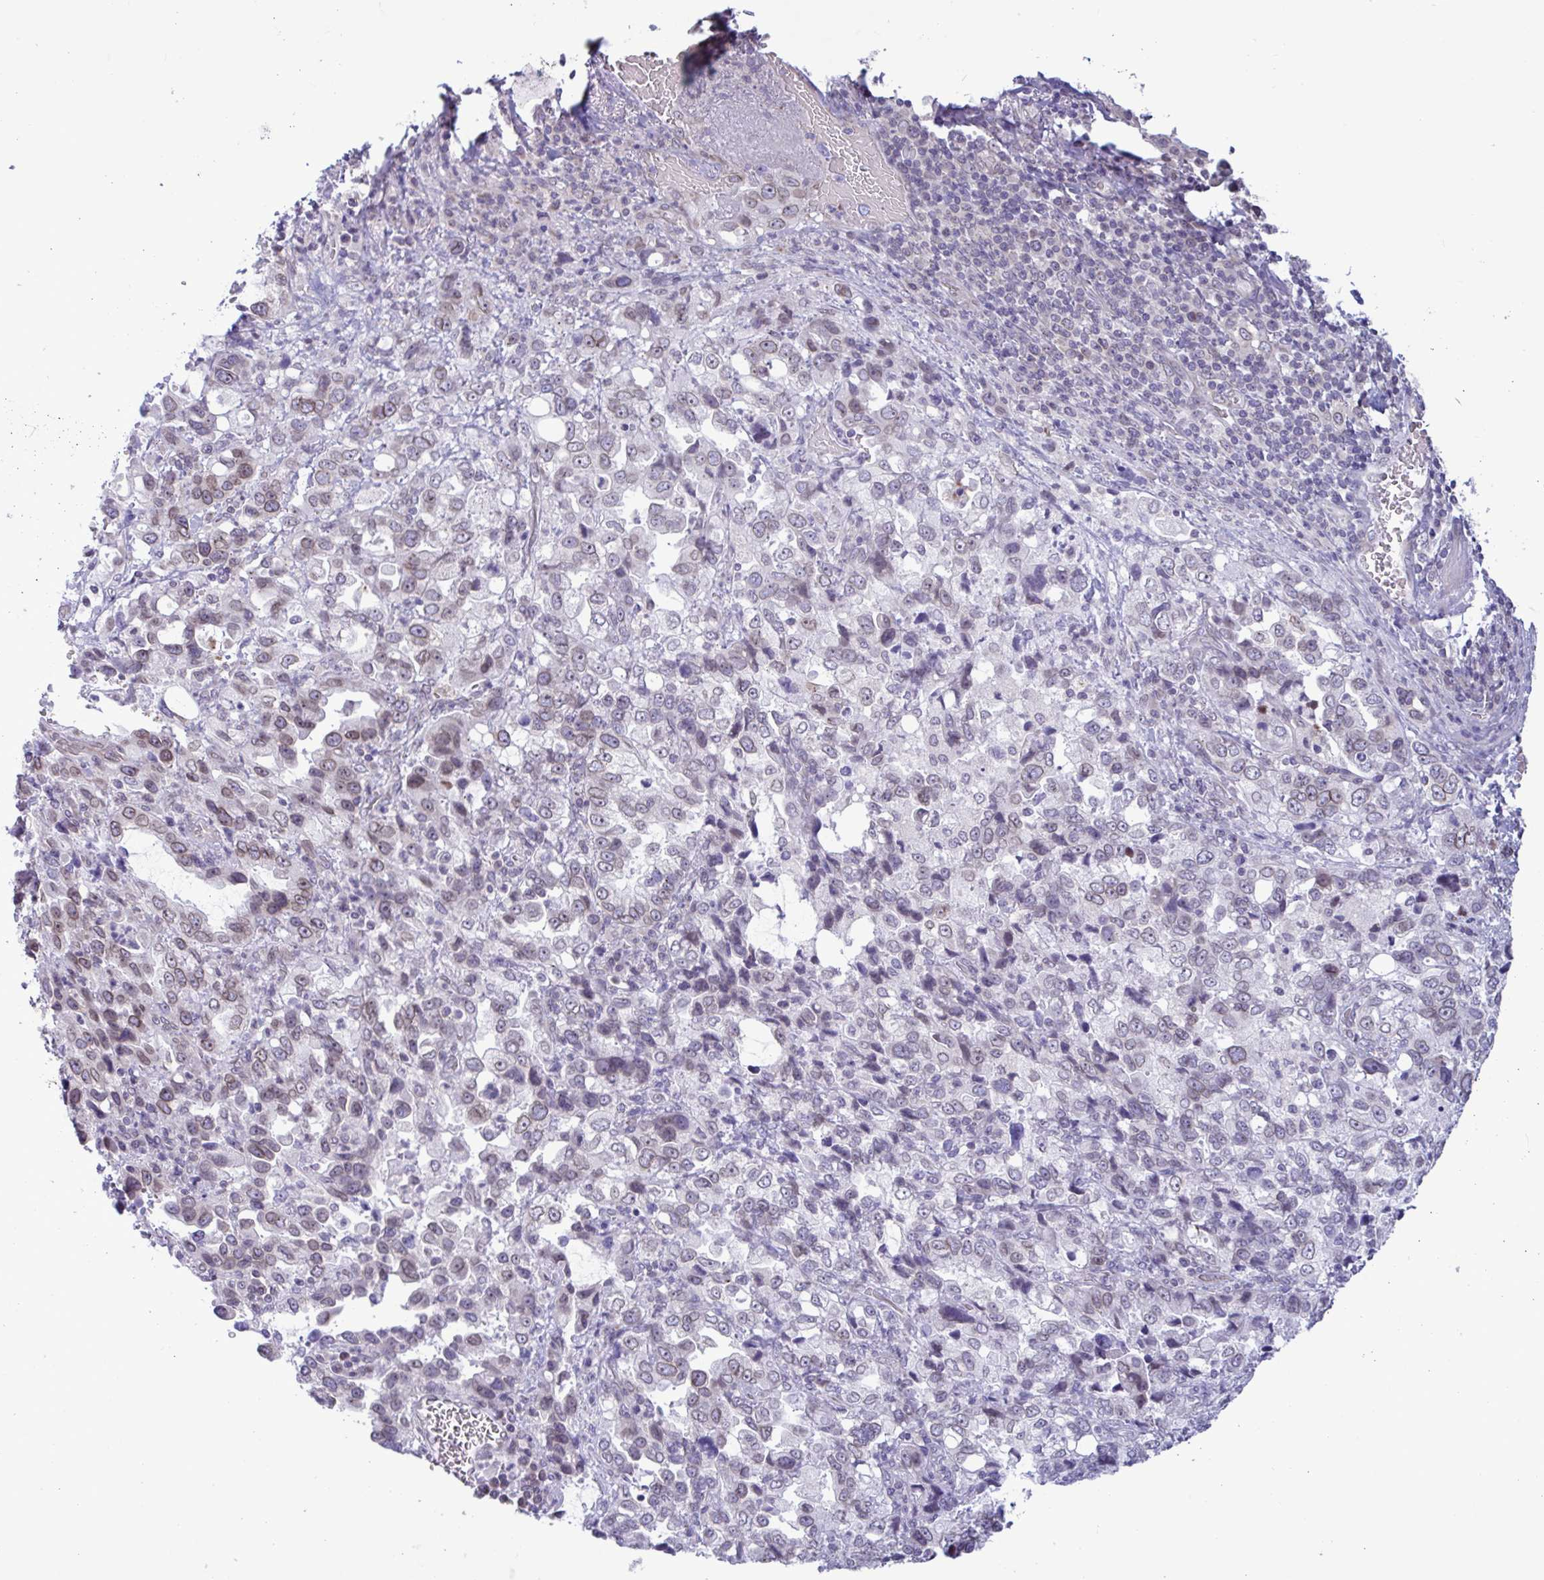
{"staining": {"intensity": "weak", "quantity": "25%-75%", "location": "nuclear"}, "tissue": "stomach cancer", "cell_type": "Tumor cells", "image_type": "cancer", "snomed": [{"axis": "morphology", "description": "Adenocarcinoma, NOS"}, {"axis": "topography", "description": "Stomach, upper"}], "caption": "Immunohistochemical staining of human stomach cancer (adenocarcinoma) demonstrates low levels of weak nuclear protein expression in approximately 25%-75% of tumor cells.", "gene": "DOCK11", "patient": {"sex": "female", "age": 81}}